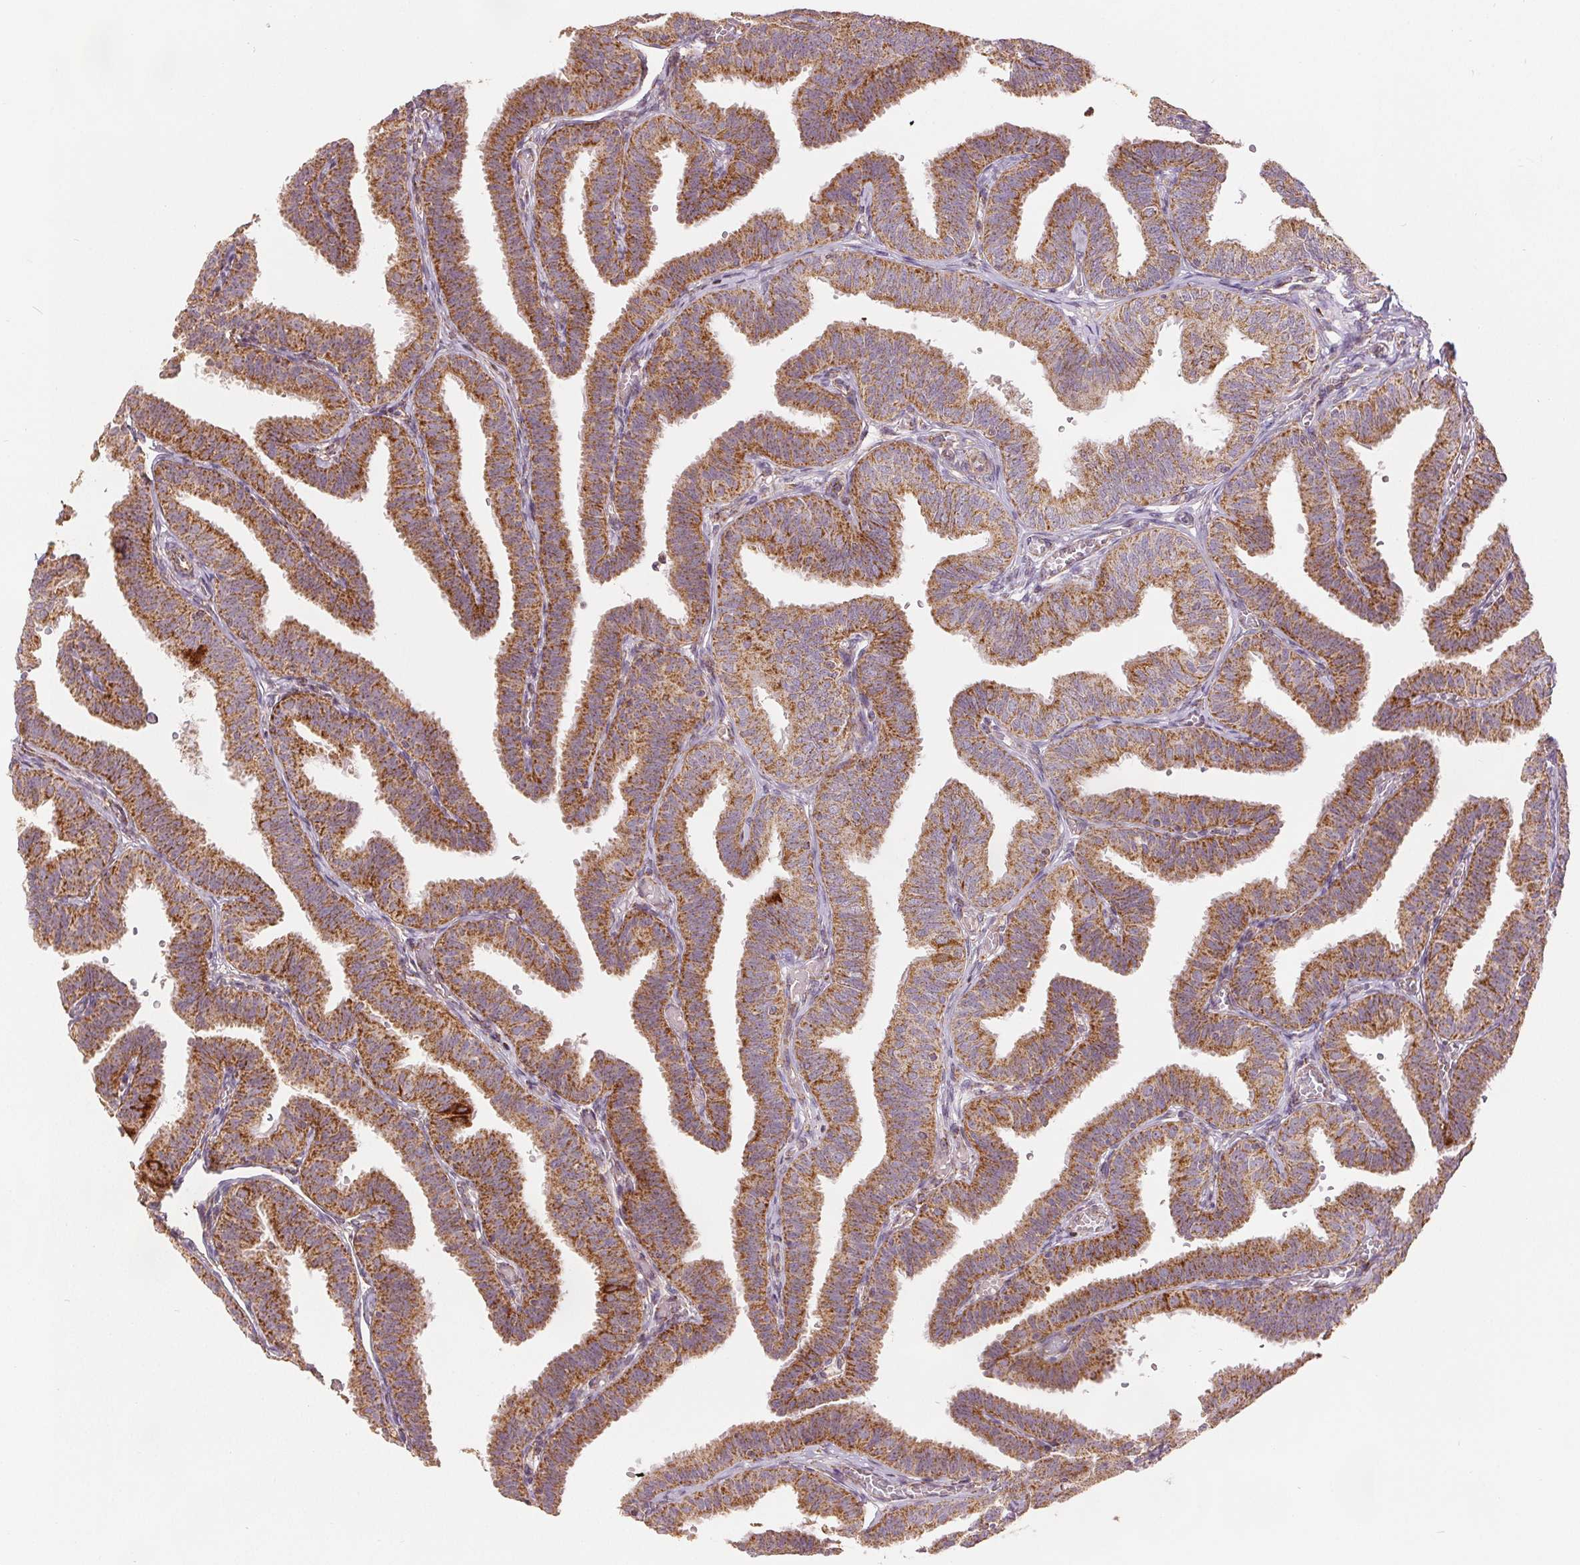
{"staining": {"intensity": "moderate", "quantity": ">75%", "location": "cytoplasmic/membranous"}, "tissue": "fallopian tube", "cell_type": "Glandular cells", "image_type": "normal", "snomed": [{"axis": "morphology", "description": "Normal tissue, NOS"}, {"axis": "topography", "description": "Fallopian tube"}], "caption": "Immunohistochemical staining of benign fallopian tube demonstrates moderate cytoplasmic/membranous protein expression in about >75% of glandular cells.", "gene": "SDHB", "patient": {"sex": "female", "age": 25}}